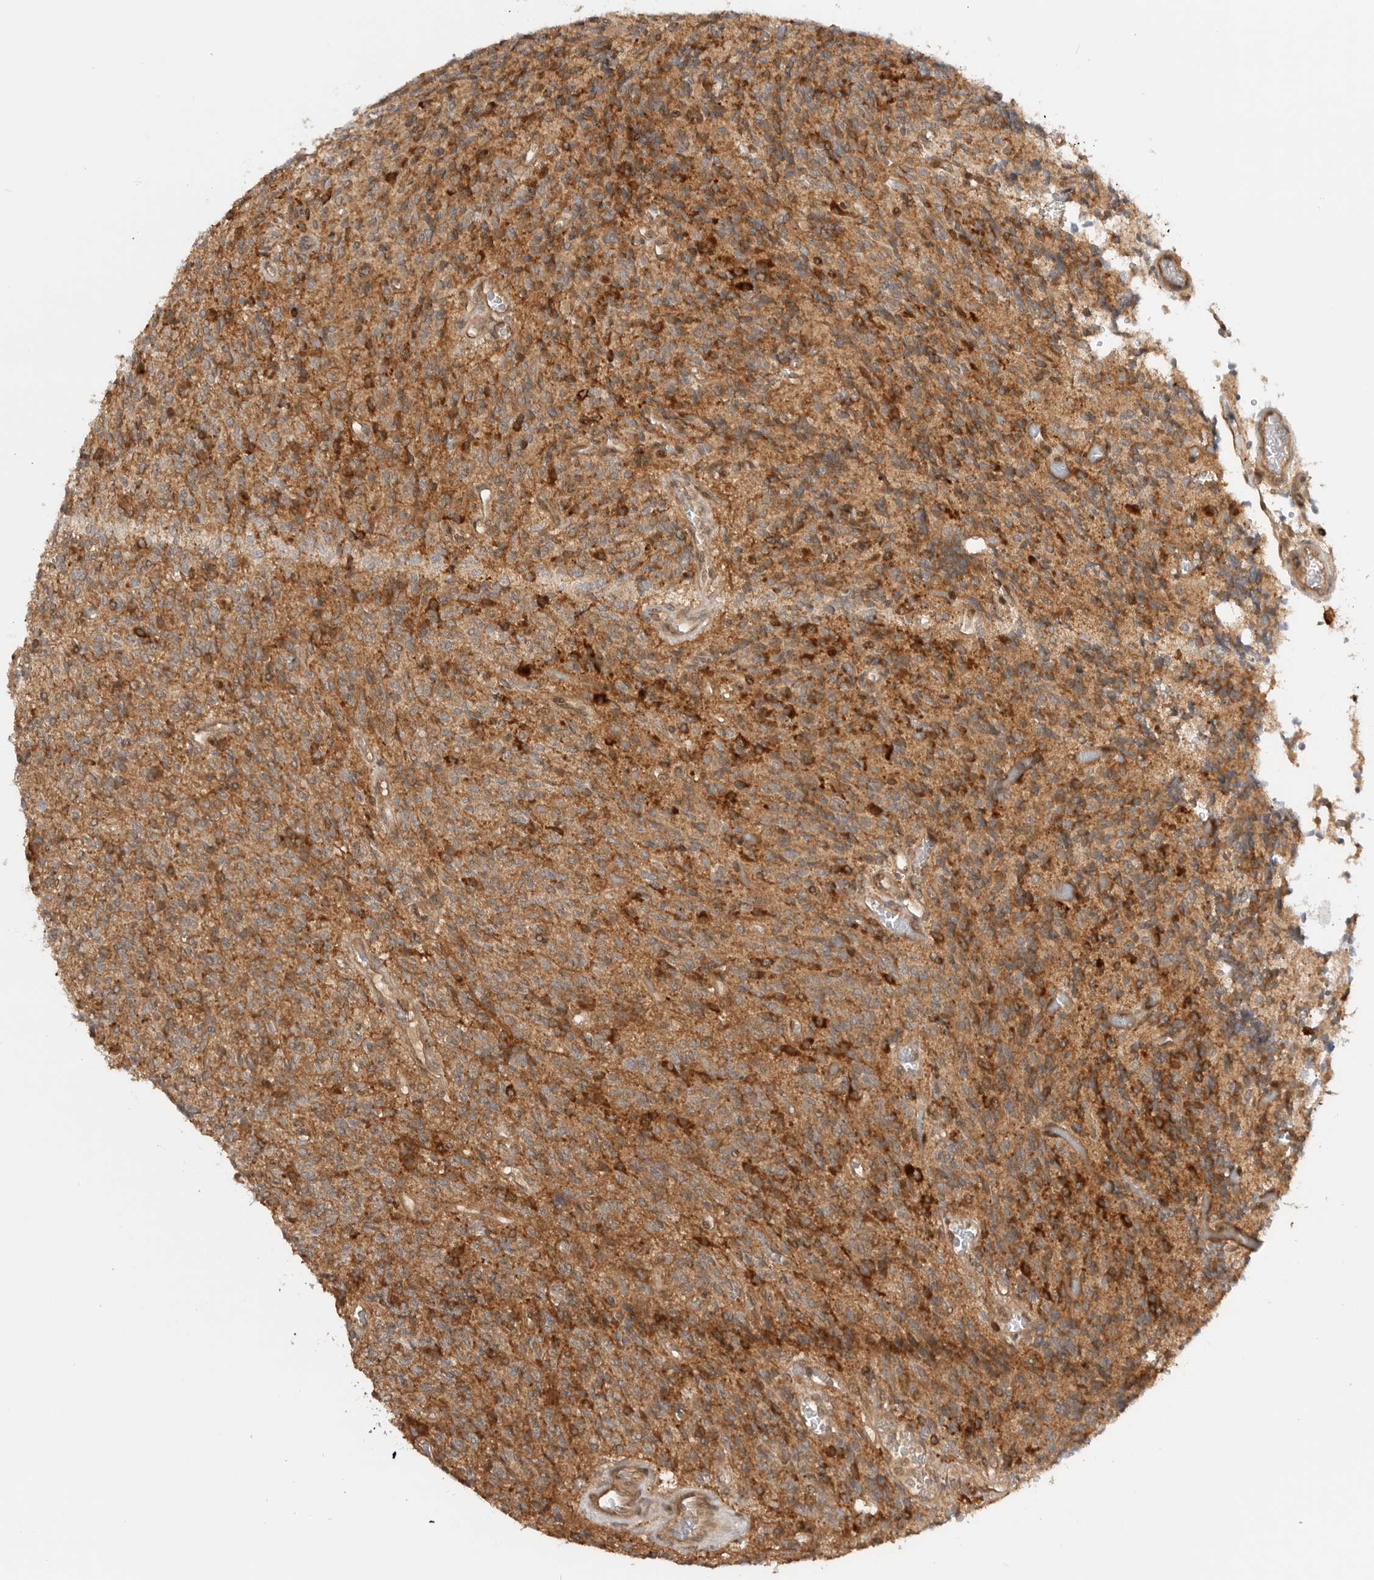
{"staining": {"intensity": "strong", "quantity": ">75%", "location": "cytoplasmic/membranous"}, "tissue": "glioma", "cell_type": "Tumor cells", "image_type": "cancer", "snomed": [{"axis": "morphology", "description": "Glioma, malignant, High grade"}, {"axis": "topography", "description": "Brain"}], "caption": "High-power microscopy captured an immunohistochemistry (IHC) photomicrograph of malignant glioma (high-grade), revealing strong cytoplasmic/membranous expression in about >75% of tumor cells. (IHC, brightfield microscopy, high magnification).", "gene": "DCAF8", "patient": {"sex": "male", "age": 34}}